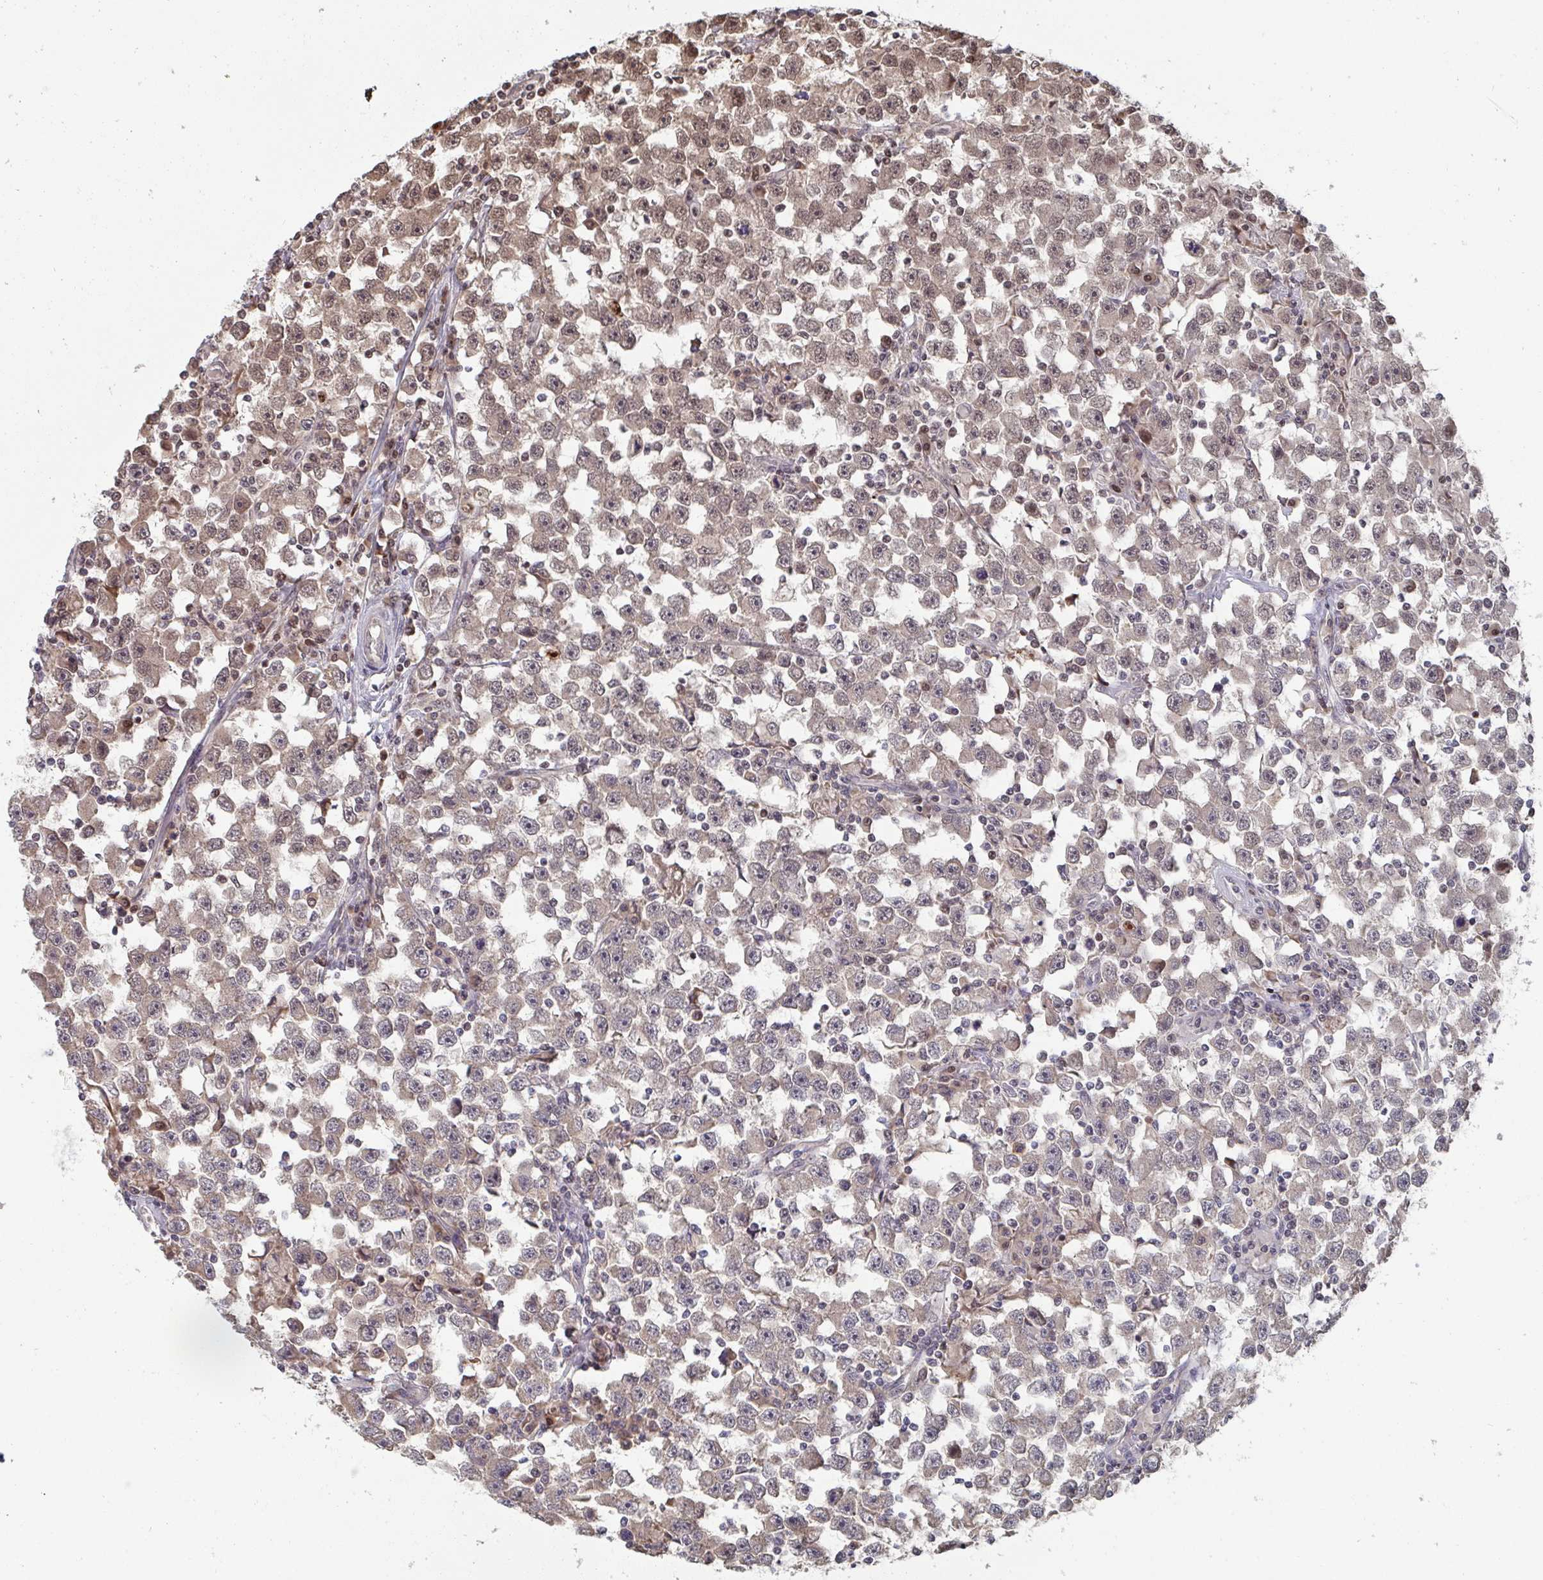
{"staining": {"intensity": "moderate", "quantity": ">75%", "location": "cytoplasmic/membranous,nuclear"}, "tissue": "testis cancer", "cell_type": "Tumor cells", "image_type": "cancer", "snomed": [{"axis": "morphology", "description": "Seminoma, NOS"}, {"axis": "topography", "description": "Testis"}], "caption": "IHC image of human seminoma (testis) stained for a protein (brown), which demonstrates medium levels of moderate cytoplasmic/membranous and nuclear expression in about >75% of tumor cells.", "gene": "JMJD1C", "patient": {"sex": "male", "age": 33}}